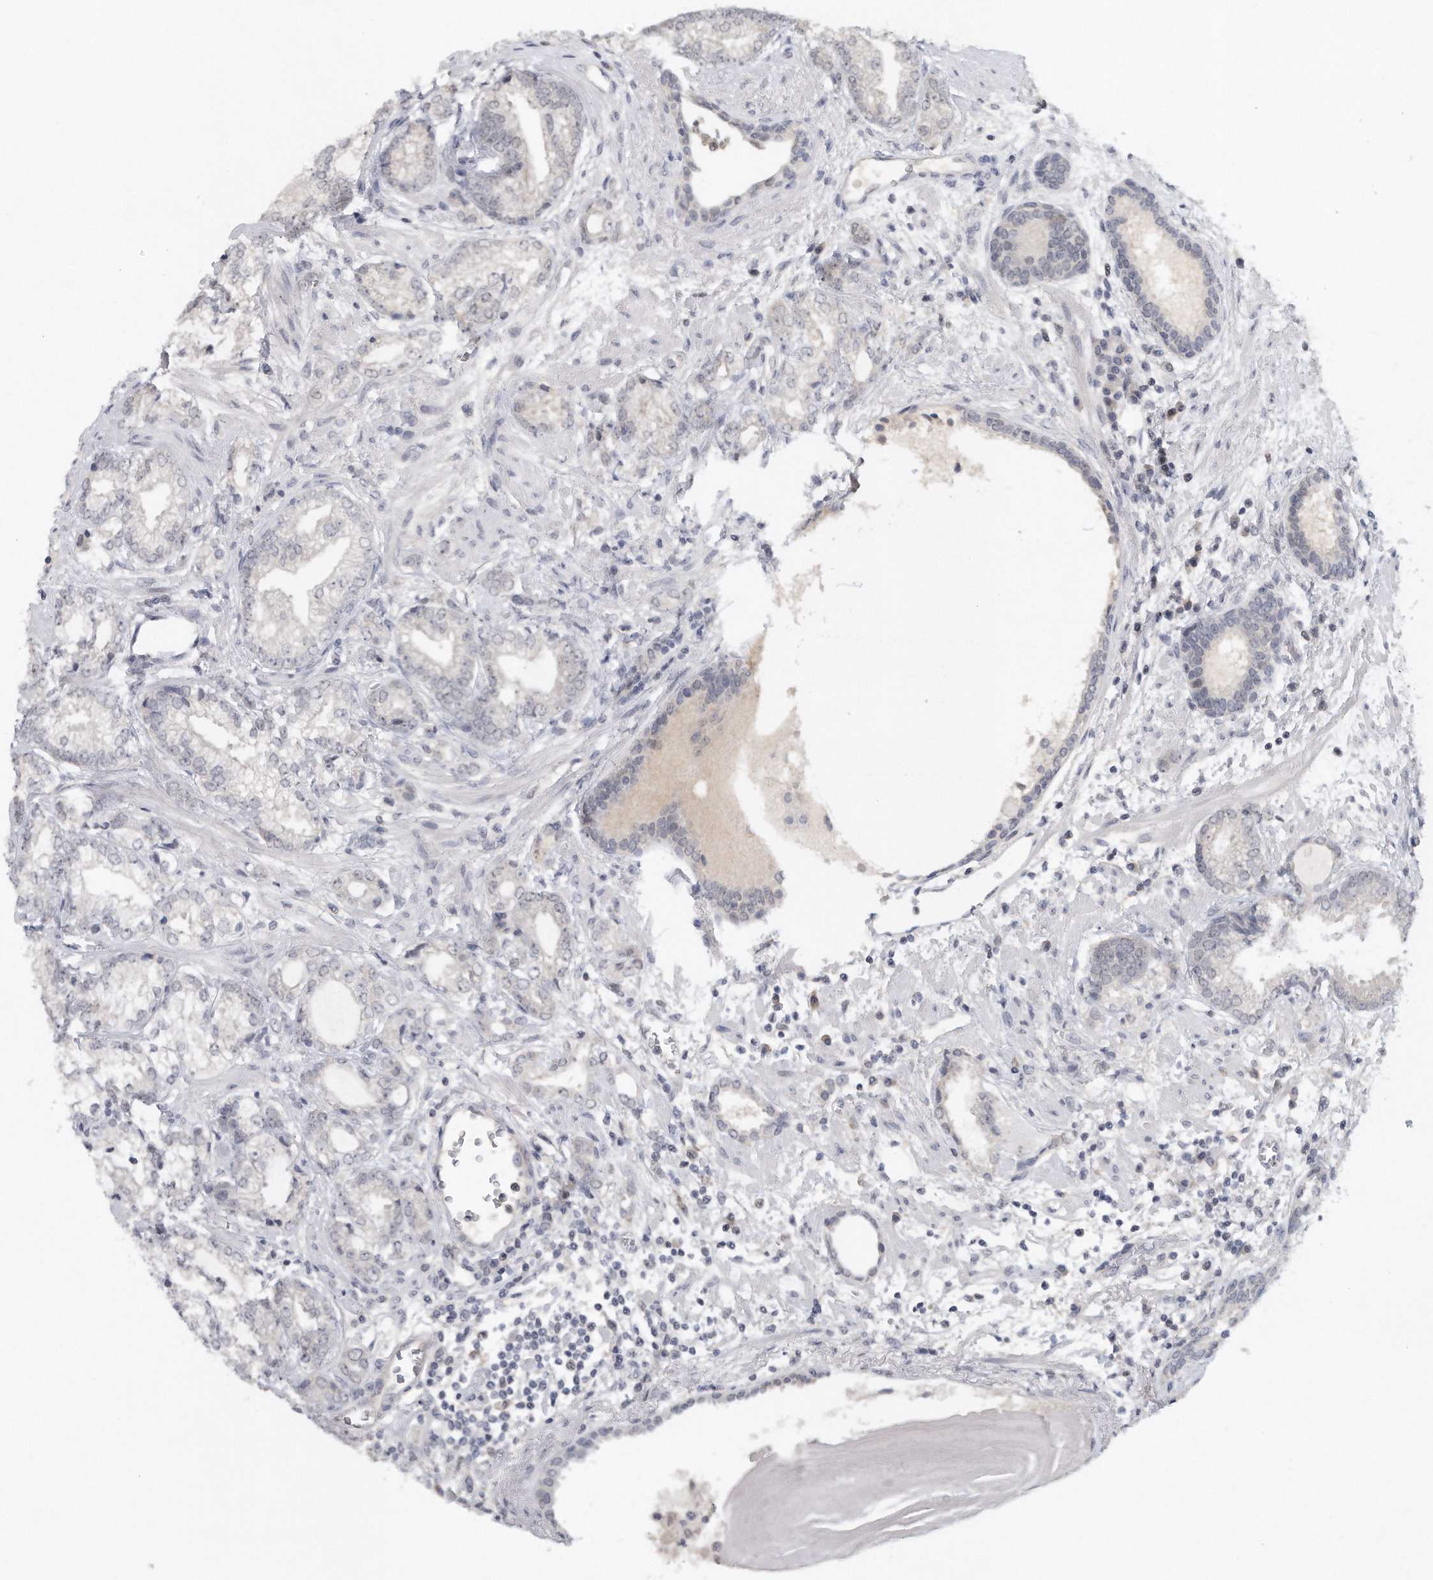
{"staining": {"intensity": "negative", "quantity": "none", "location": "none"}, "tissue": "prostate cancer", "cell_type": "Tumor cells", "image_type": "cancer", "snomed": [{"axis": "morphology", "description": "Normal morphology"}, {"axis": "morphology", "description": "Adenocarcinoma, Low grade"}, {"axis": "topography", "description": "Prostate"}], "caption": "Immunohistochemistry (IHC) of human prostate low-grade adenocarcinoma reveals no staining in tumor cells.", "gene": "DDX43", "patient": {"sex": "male", "age": 72}}